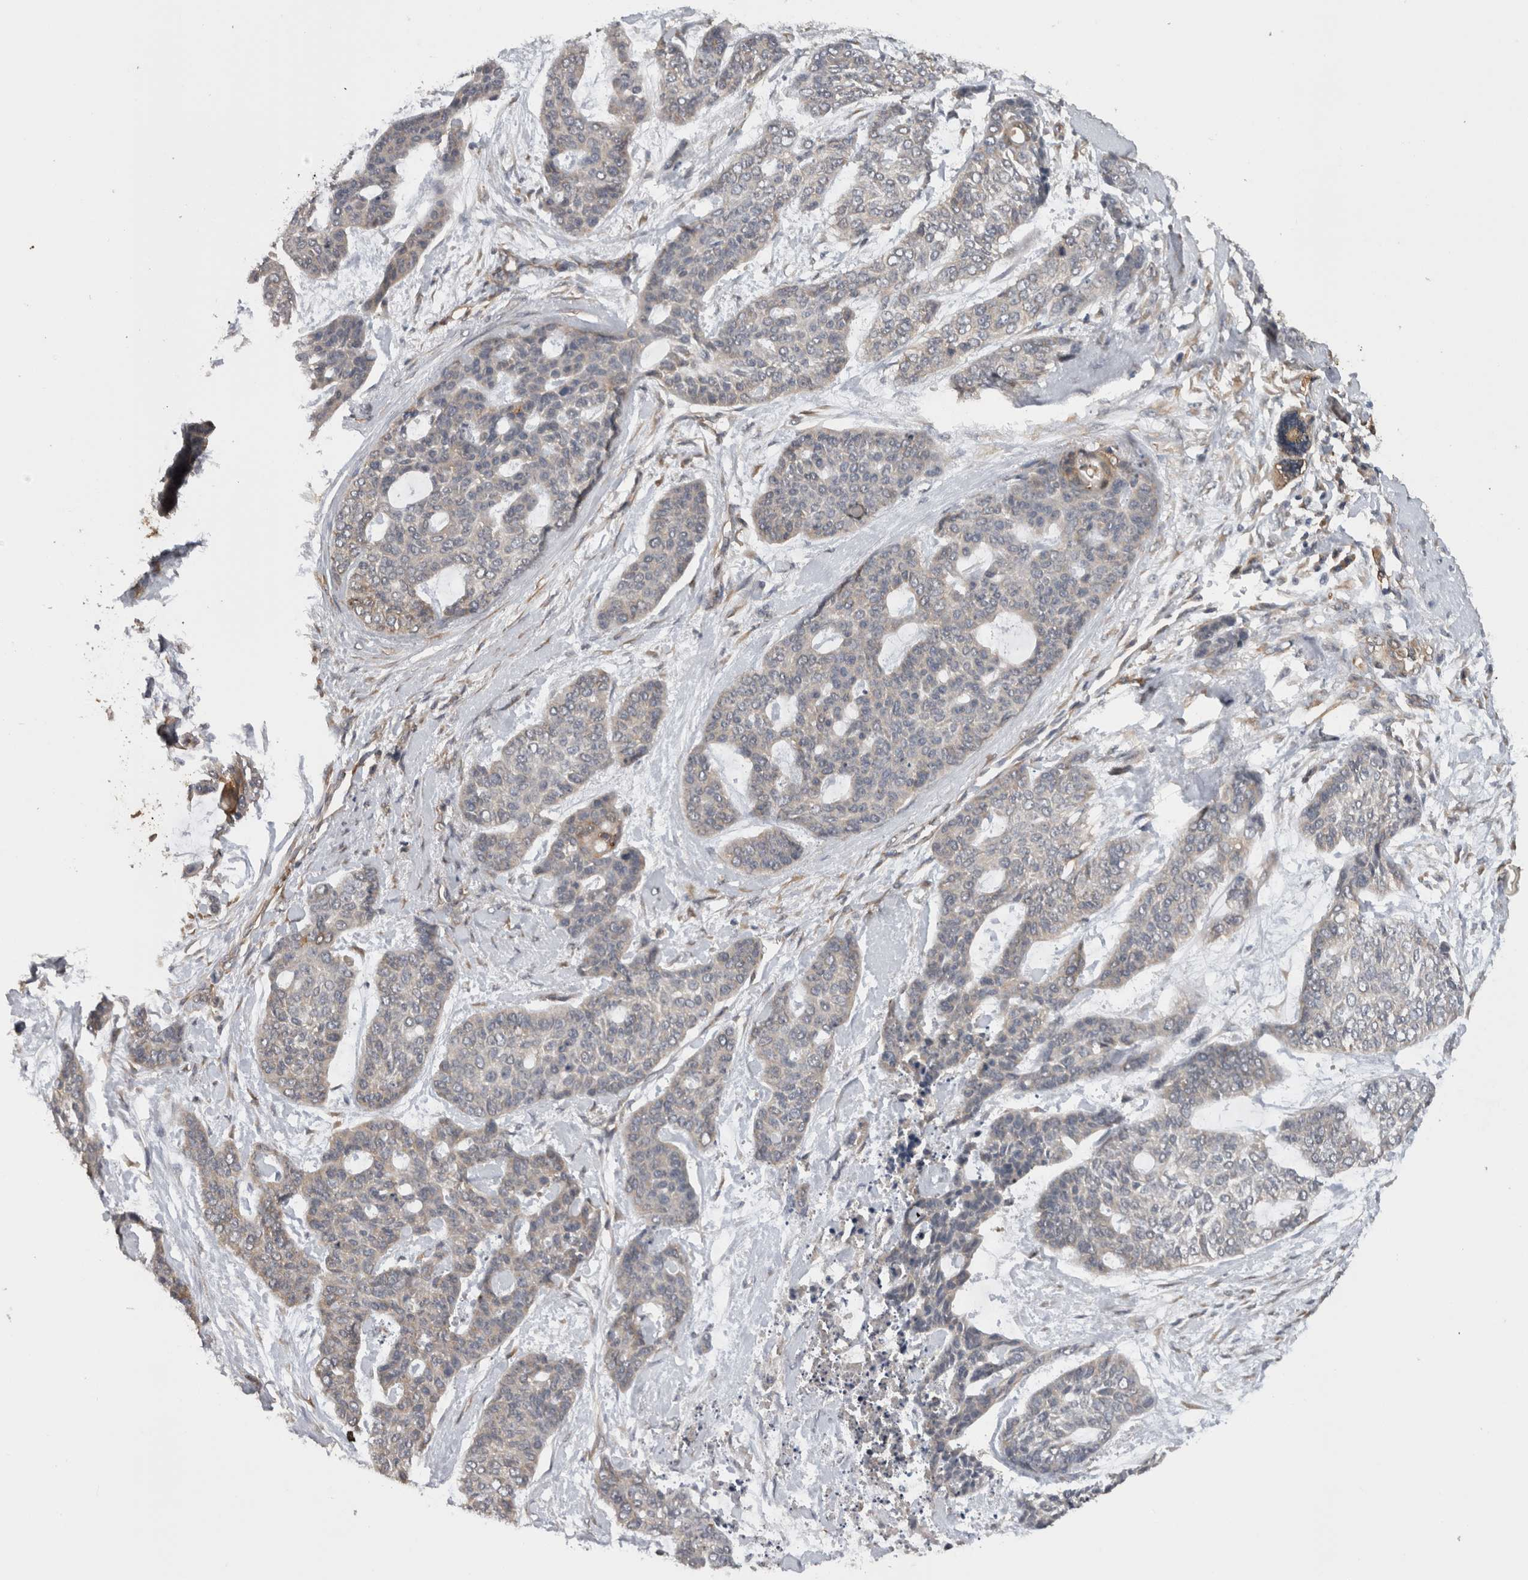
{"staining": {"intensity": "negative", "quantity": "none", "location": "none"}, "tissue": "skin cancer", "cell_type": "Tumor cells", "image_type": "cancer", "snomed": [{"axis": "morphology", "description": "Basal cell carcinoma"}, {"axis": "topography", "description": "Skin"}], "caption": "Protein analysis of basal cell carcinoma (skin) displays no significant expression in tumor cells. Nuclei are stained in blue.", "gene": "TMED7", "patient": {"sex": "female", "age": 64}}